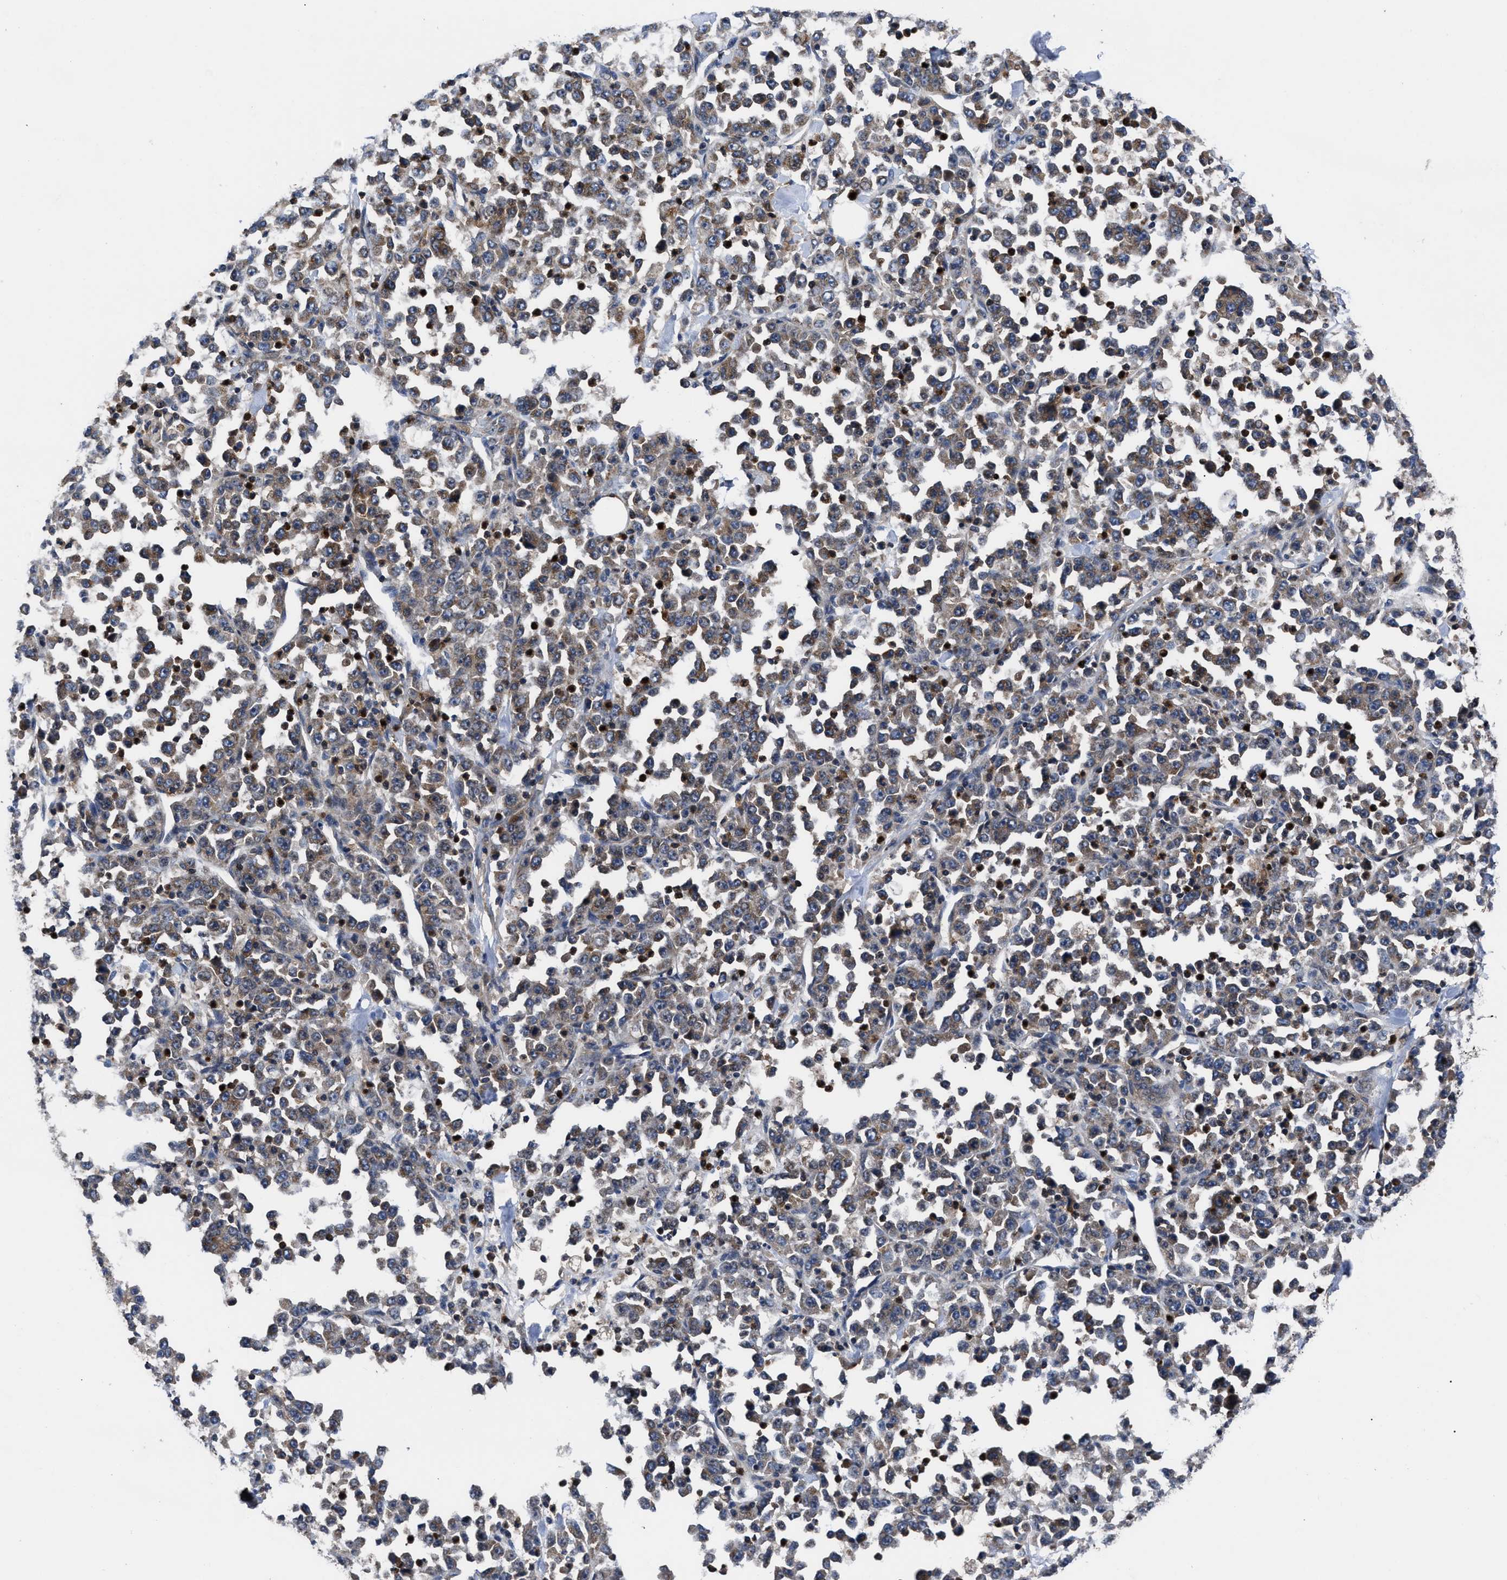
{"staining": {"intensity": "weak", "quantity": ">75%", "location": "cytoplasmic/membranous"}, "tissue": "stomach cancer", "cell_type": "Tumor cells", "image_type": "cancer", "snomed": [{"axis": "morphology", "description": "Normal tissue, NOS"}, {"axis": "morphology", "description": "Adenocarcinoma, NOS"}, {"axis": "topography", "description": "Stomach, upper"}, {"axis": "topography", "description": "Stomach"}], "caption": "Adenocarcinoma (stomach) was stained to show a protein in brown. There is low levels of weak cytoplasmic/membranous staining in approximately >75% of tumor cells.", "gene": "YBEY", "patient": {"sex": "male", "age": 59}}